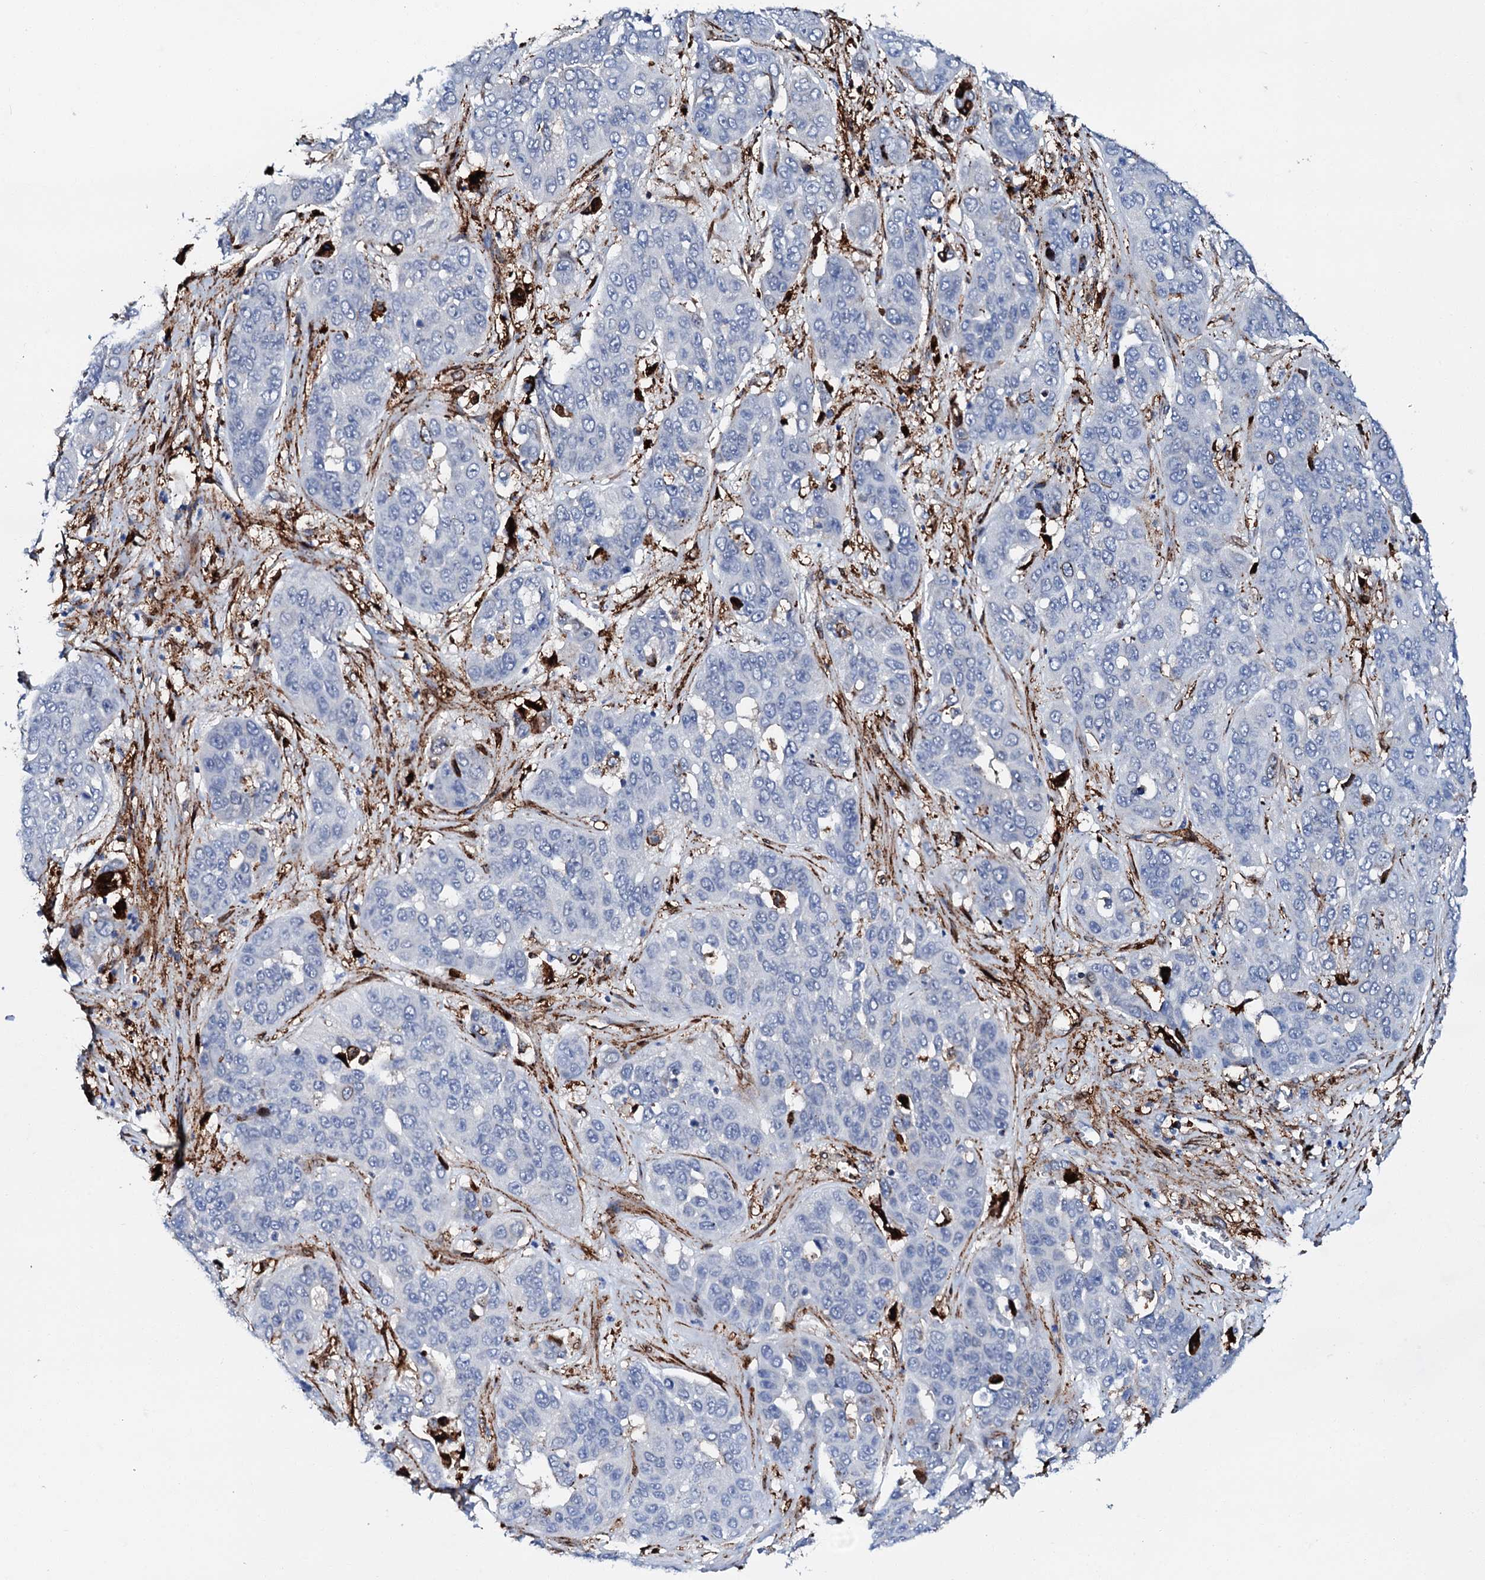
{"staining": {"intensity": "negative", "quantity": "none", "location": "none"}, "tissue": "liver cancer", "cell_type": "Tumor cells", "image_type": "cancer", "snomed": [{"axis": "morphology", "description": "Cholangiocarcinoma"}, {"axis": "topography", "description": "Liver"}], "caption": "Protein analysis of liver cancer (cholangiocarcinoma) exhibits no significant staining in tumor cells.", "gene": "MED13L", "patient": {"sex": "female", "age": 52}}